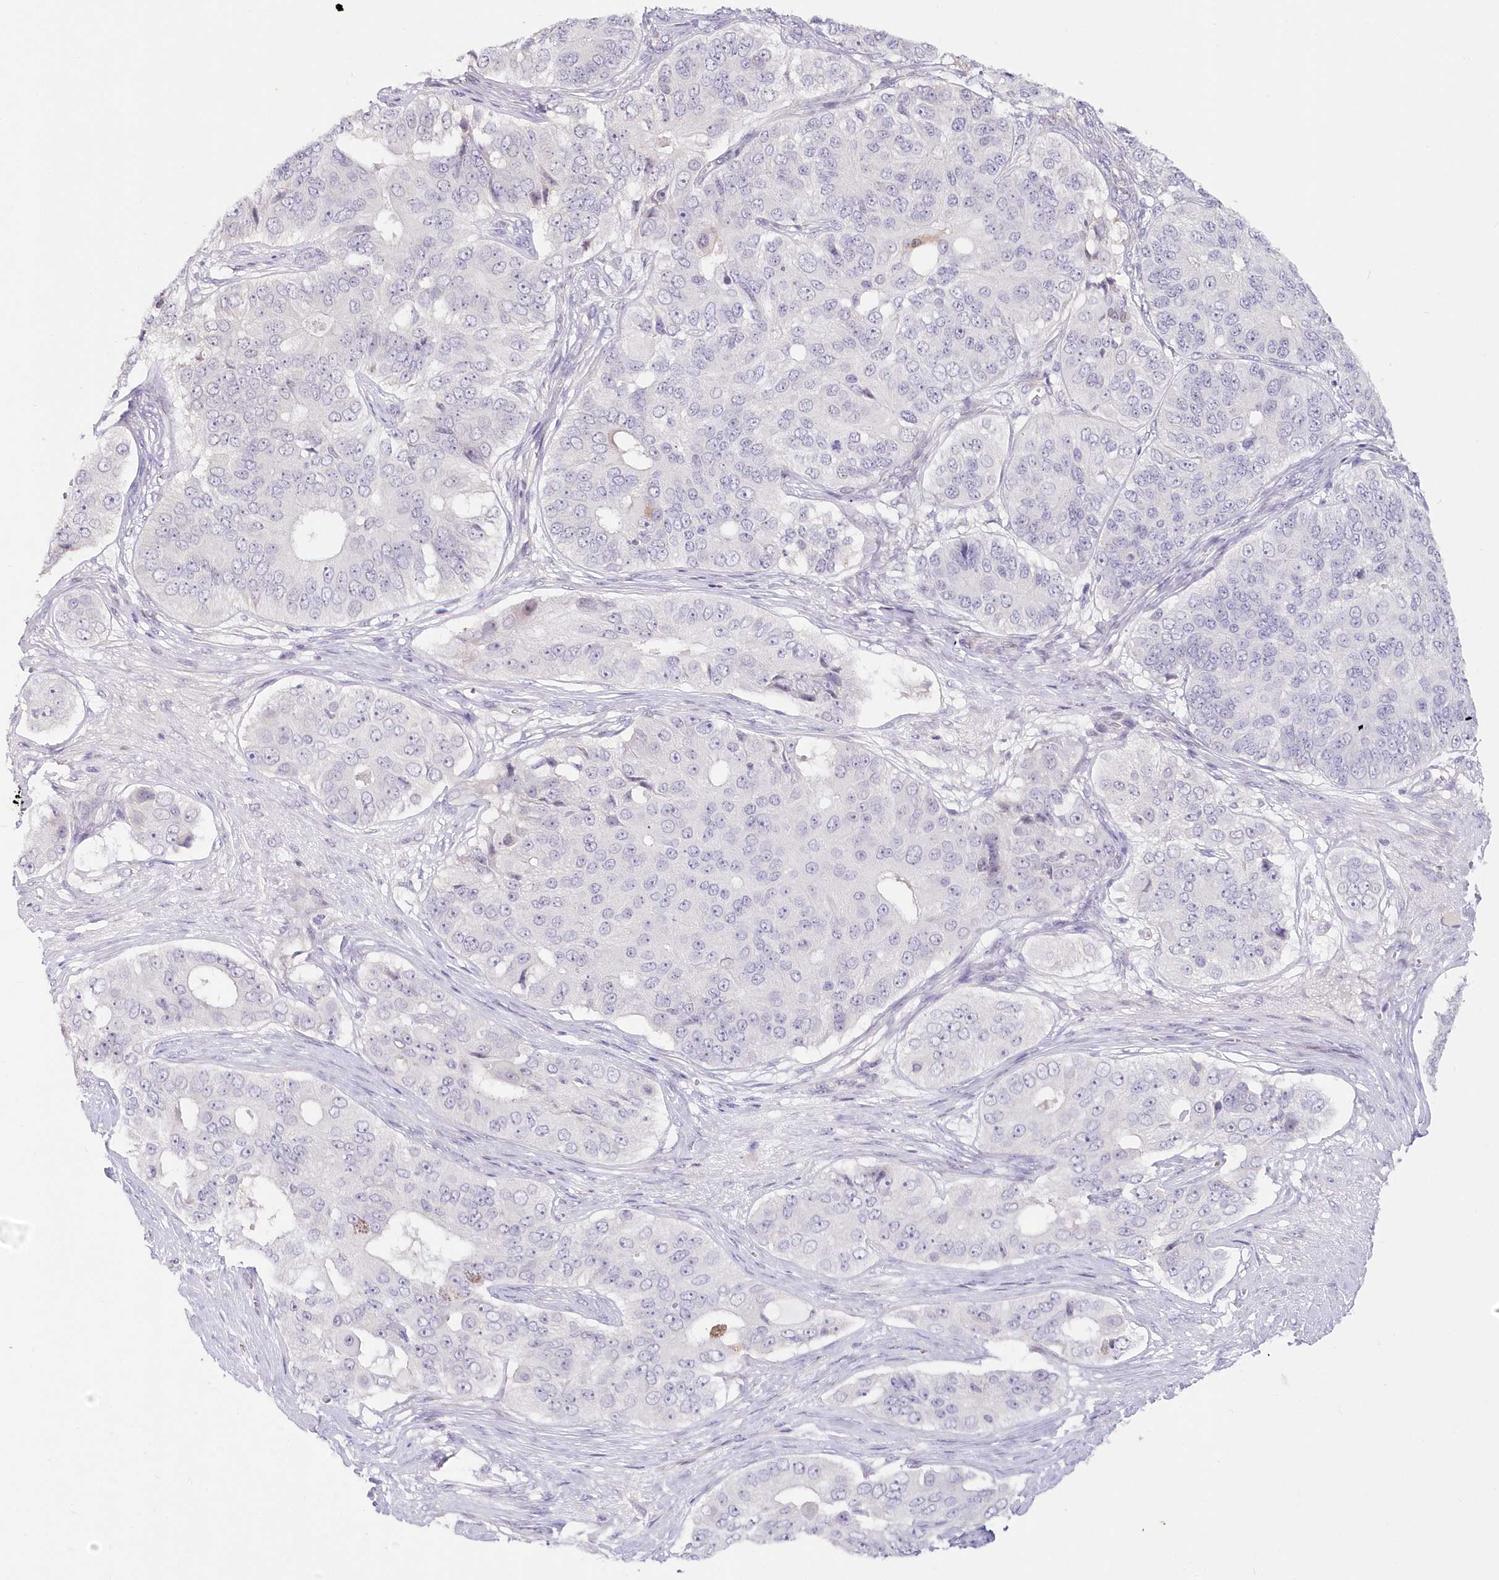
{"staining": {"intensity": "negative", "quantity": "none", "location": "none"}, "tissue": "ovarian cancer", "cell_type": "Tumor cells", "image_type": "cancer", "snomed": [{"axis": "morphology", "description": "Carcinoma, endometroid"}, {"axis": "topography", "description": "Ovary"}], "caption": "A photomicrograph of ovarian endometroid carcinoma stained for a protein demonstrates no brown staining in tumor cells. (DAB immunohistochemistry with hematoxylin counter stain).", "gene": "SNED1", "patient": {"sex": "female", "age": 51}}